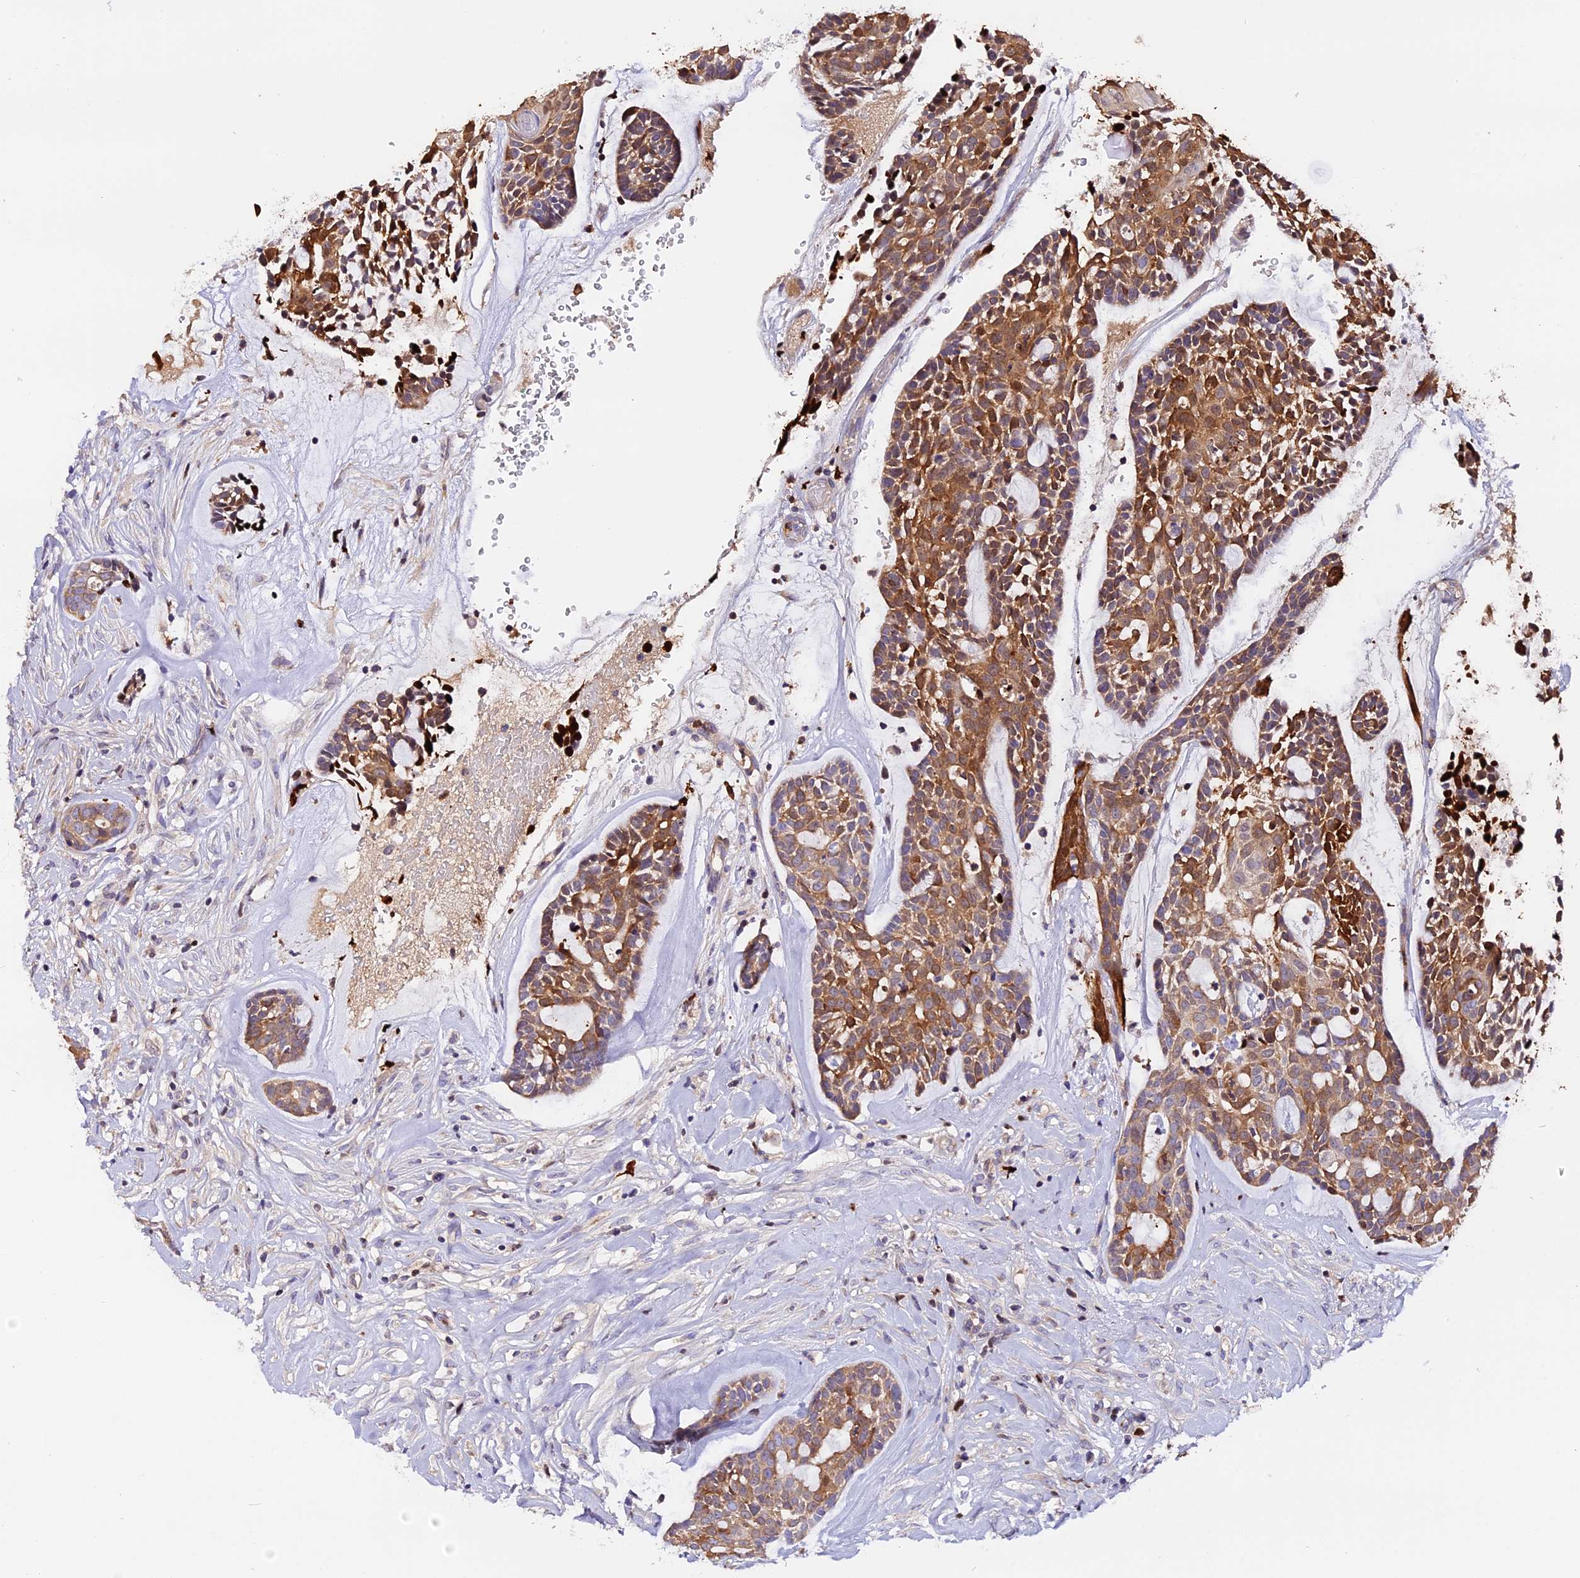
{"staining": {"intensity": "moderate", "quantity": "25%-75%", "location": "cytoplasmic/membranous"}, "tissue": "head and neck cancer", "cell_type": "Tumor cells", "image_type": "cancer", "snomed": [{"axis": "morphology", "description": "Normal tissue, NOS"}, {"axis": "morphology", "description": "Adenocarcinoma, NOS"}, {"axis": "topography", "description": "Subcutis"}, {"axis": "topography", "description": "Nasopharynx"}, {"axis": "topography", "description": "Head-Neck"}], "caption": "There is medium levels of moderate cytoplasmic/membranous positivity in tumor cells of head and neck adenocarcinoma, as demonstrated by immunohistochemical staining (brown color).", "gene": "MAP3K7CL", "patient": {"sex": "female", "age": 73}}